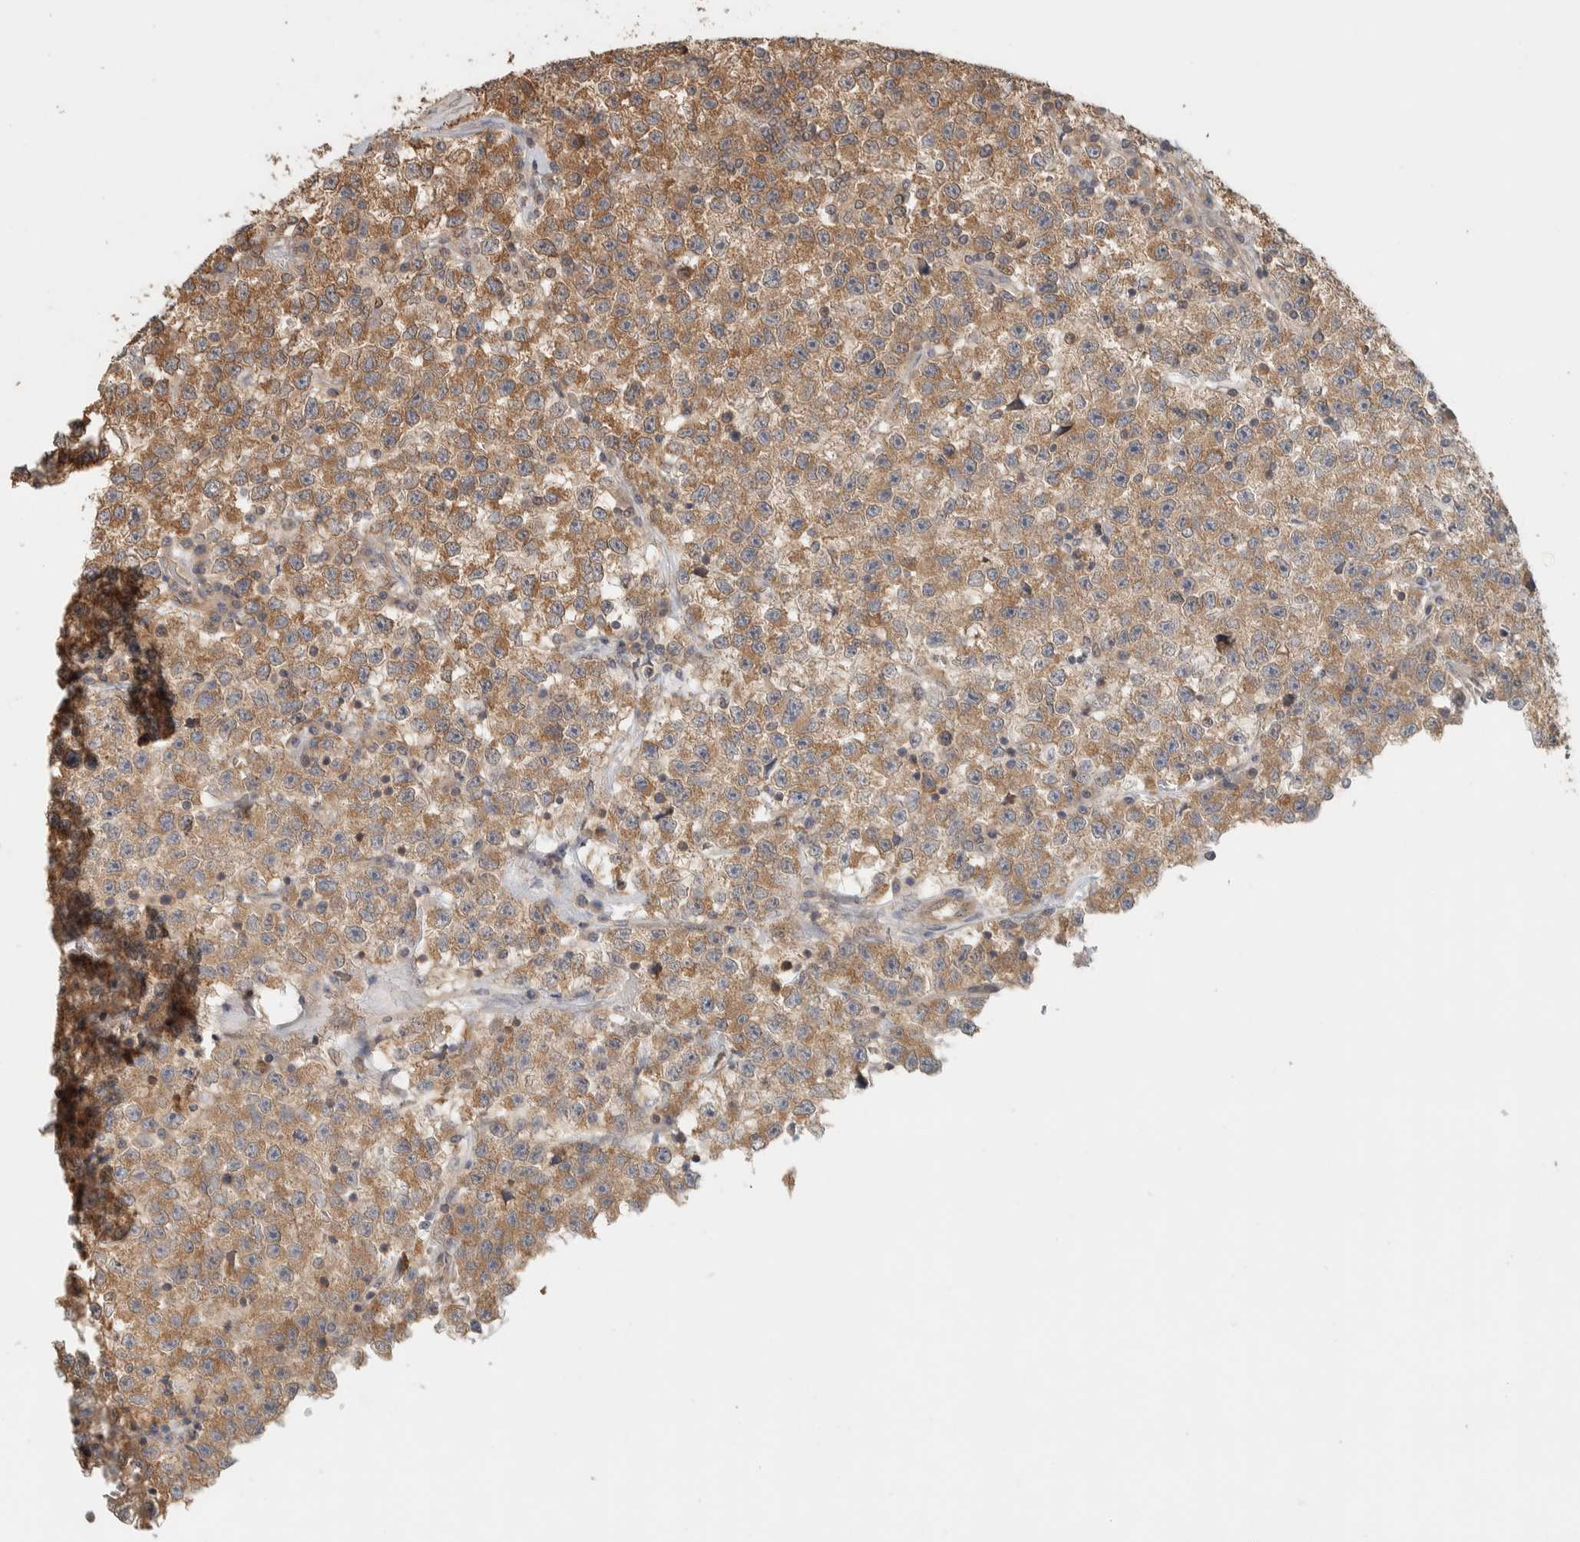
{"staining": {"intensity": "moderate", "quantity": ">75%", "location": "cytoplasmic/membranous"}, "tissue": "testis cancer", "cell_type": "Tumor cells", "image_type": "cancer", "snomed": [{"axis": "morphology", "description": "Seminoma, NOS"}, {"axis": "topography", "description": "Testis"}], "caption": "Protein expression analysis of testis cancer exhibits moderate cytoplasmic/membranous staining in approximately >75% of tumor cells.", "gene": "ADSS2", "patient": {"sex": "male", "age": 22}}